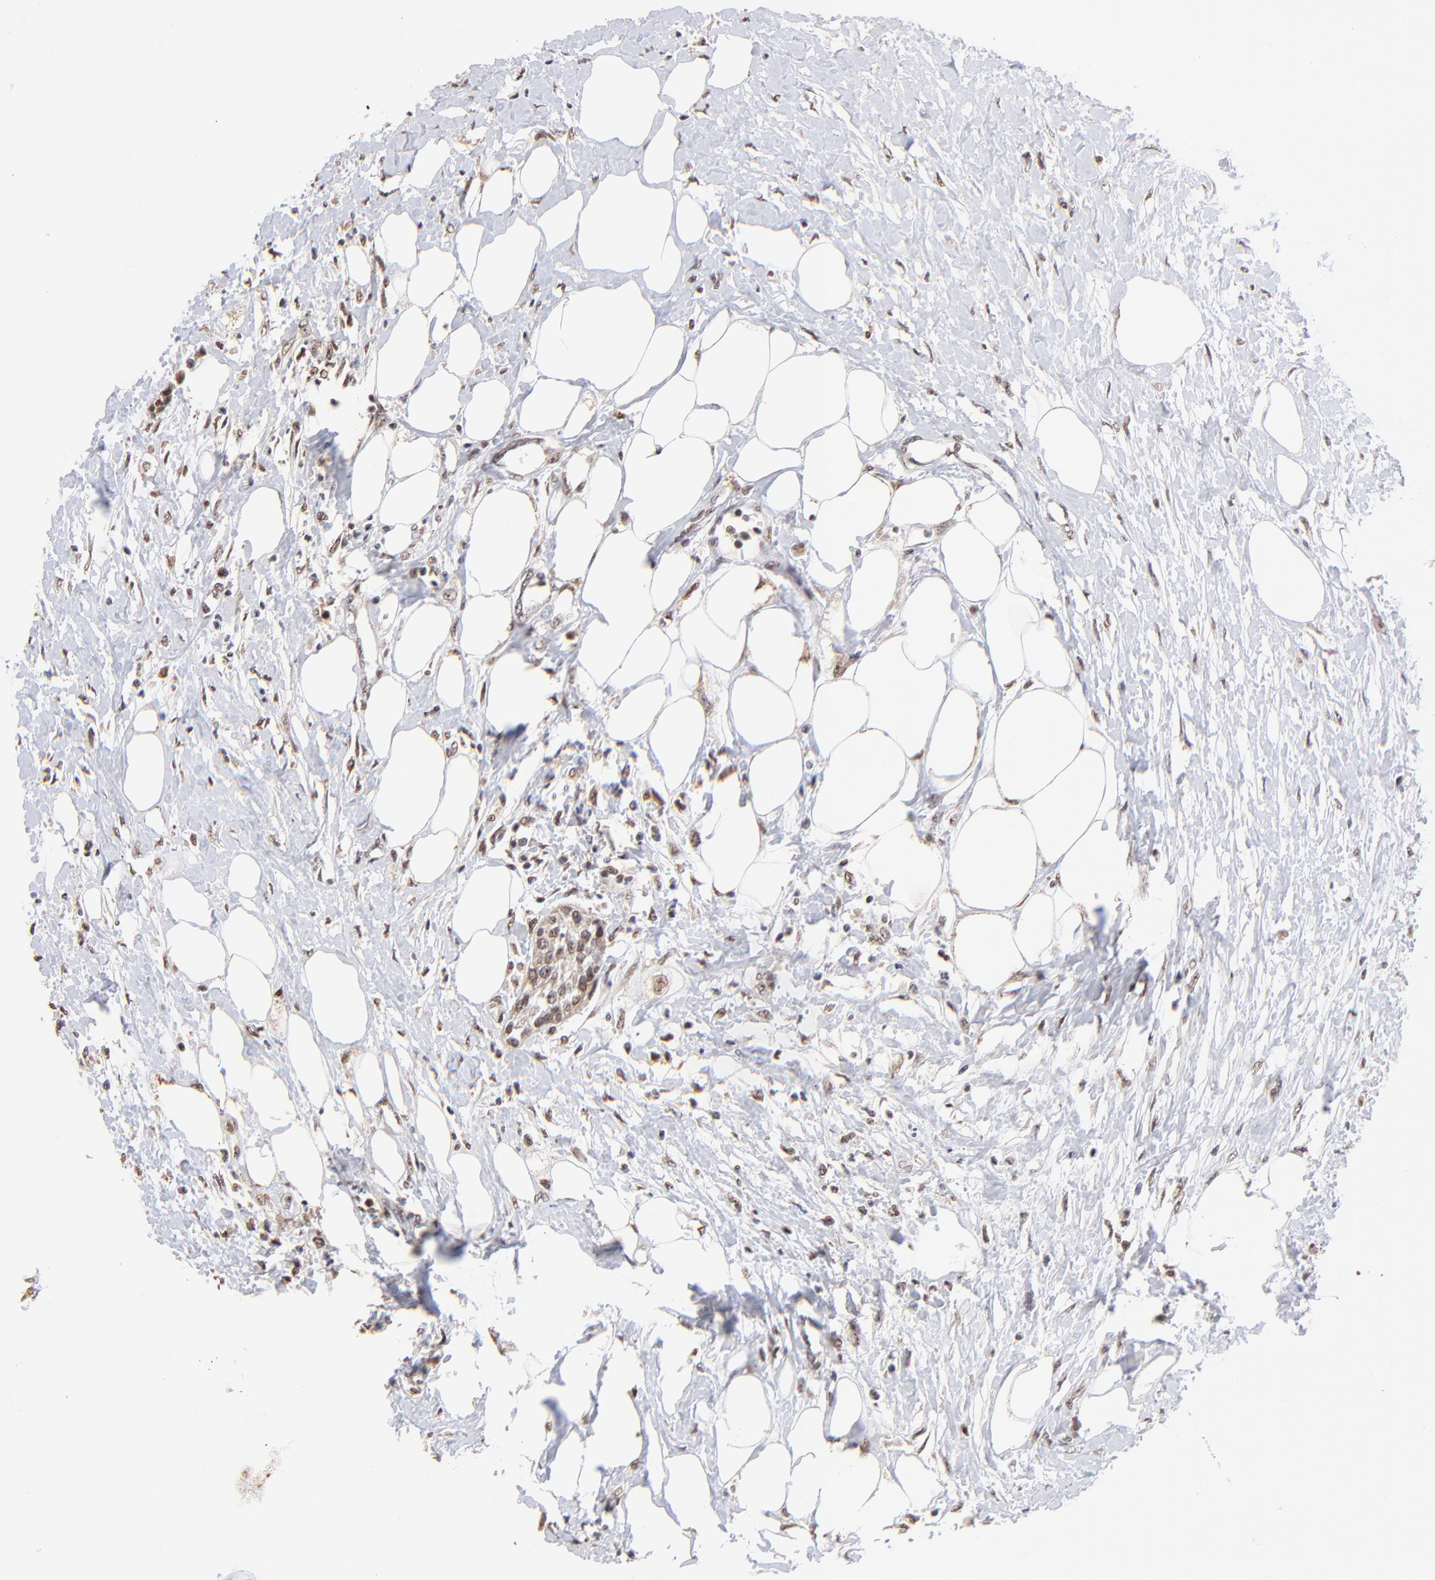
{"staining": {"intensity": "weak", "quantity": ">75%", "location": "cytoplasmic/membranous,nuclear"}, "tissue": "urothelial cancer", "cell_type": "Tumor cells", "image_type": "cancer", "snomed": [{"axis": "morphology", "description": "Urothelial carcinoma, High grade"}, {"axis": "topography", "description": "Urinary bladder"}], "caption": "Human urothelial cancer stained for a protein (brown) demonstrates weak cytoplasmic/membranous and nuclear positive staining in approximately >75% of tumor cells.", "gene": "ZNF670", "patient": {"sex": "male", "age": 56}}